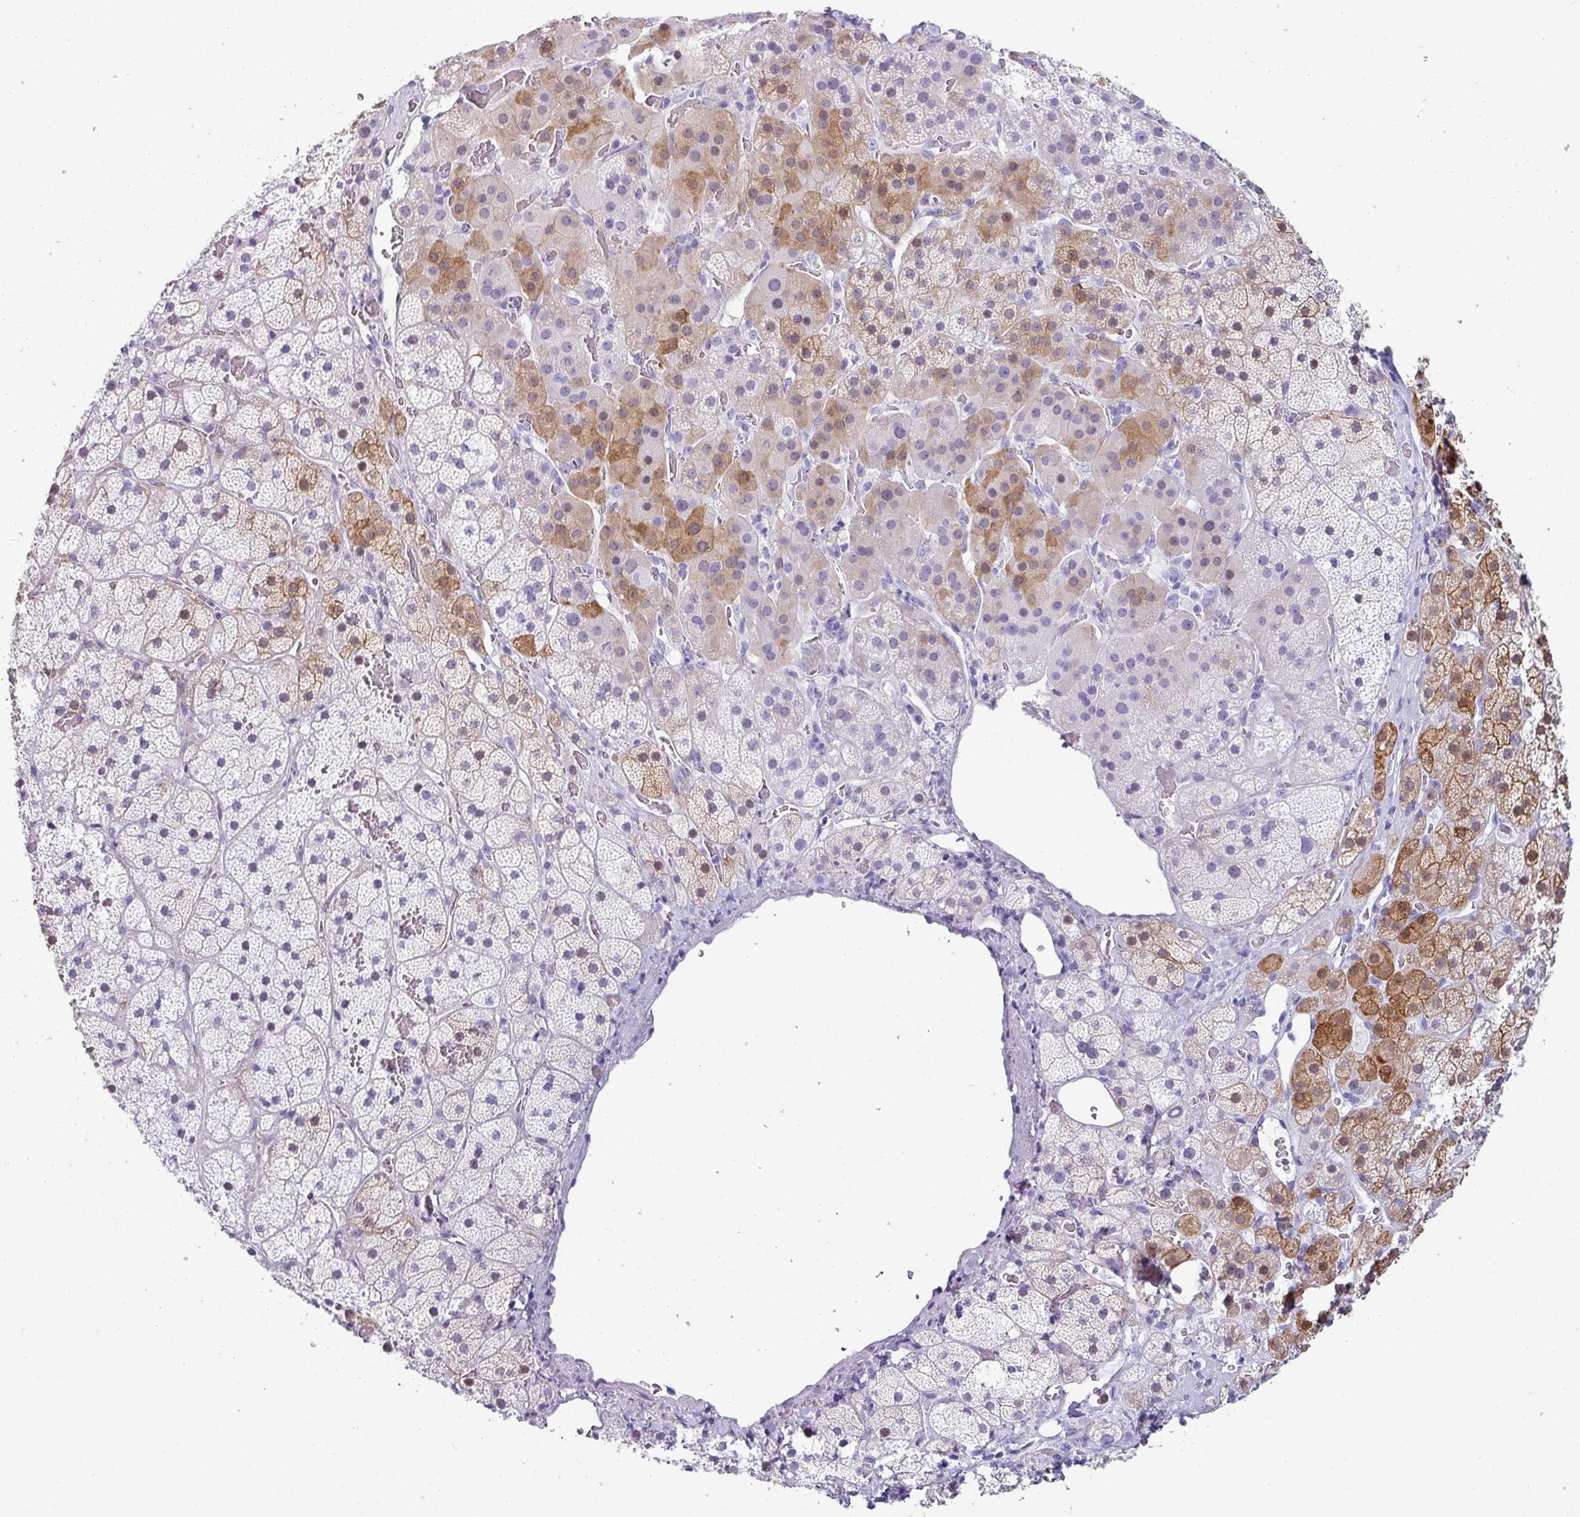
{"staining": {"intensity": "moderate", "quantity": "25%-75%", "location": "cytoplasmic/membranous,nuclear"}, "tissue": "adrenal gland", "cell_type": "Glandular cells", "image_type": "normal", "snomed": [{"axis": "morphology", "description": "Normal tissue, NOS"}, {"axis": "topography", "description": "Adrenal gland"}], "caption": "High-power microscopy captured an immunohistochemistry (IHC) micrograph of benign adrenal gland, revealing moderate cytoplasmic/membranous,nuclear positivity in about 25%-75% of glandular cells.", "gene": "VCX2", "patient": {"sex": "male", "age": 57}}